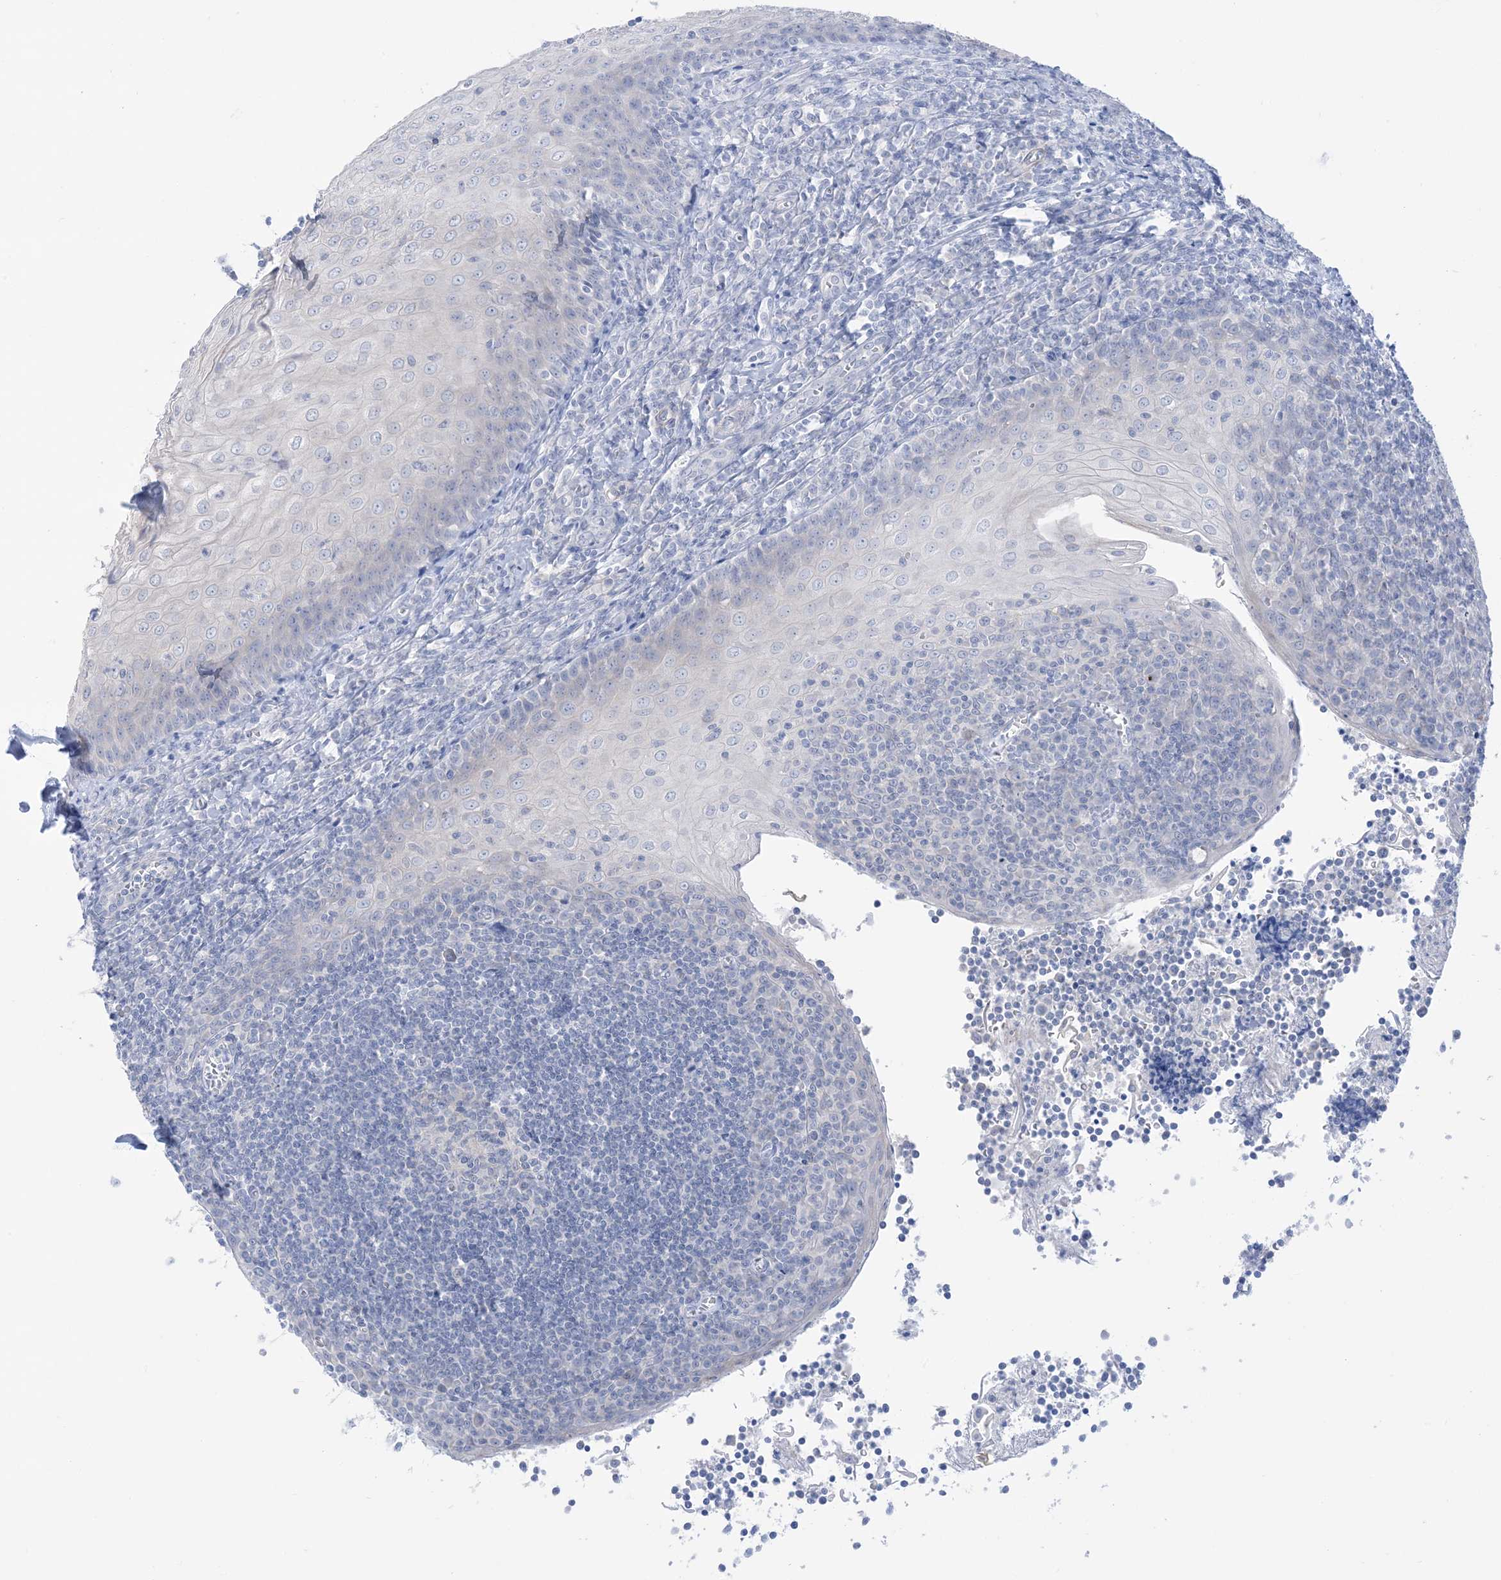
{"staining": {"intensity": "negative", "quantity": "none", "location": "none"}, "tissue": "tonsil", "cell_type": "Germinal center cells", "image_type": "normal", "snomed": [{"axis": "morphology", "description": "Normal tissue, NOS"}, {"axis": "topography", "description": "Tonsil"}], "caption": "The photomicrograph demonstrates no staining of germinal center cells in unremarkable tonsil.", "gene": "MARS2", "patient": {"sex": "male", "age": 27}}